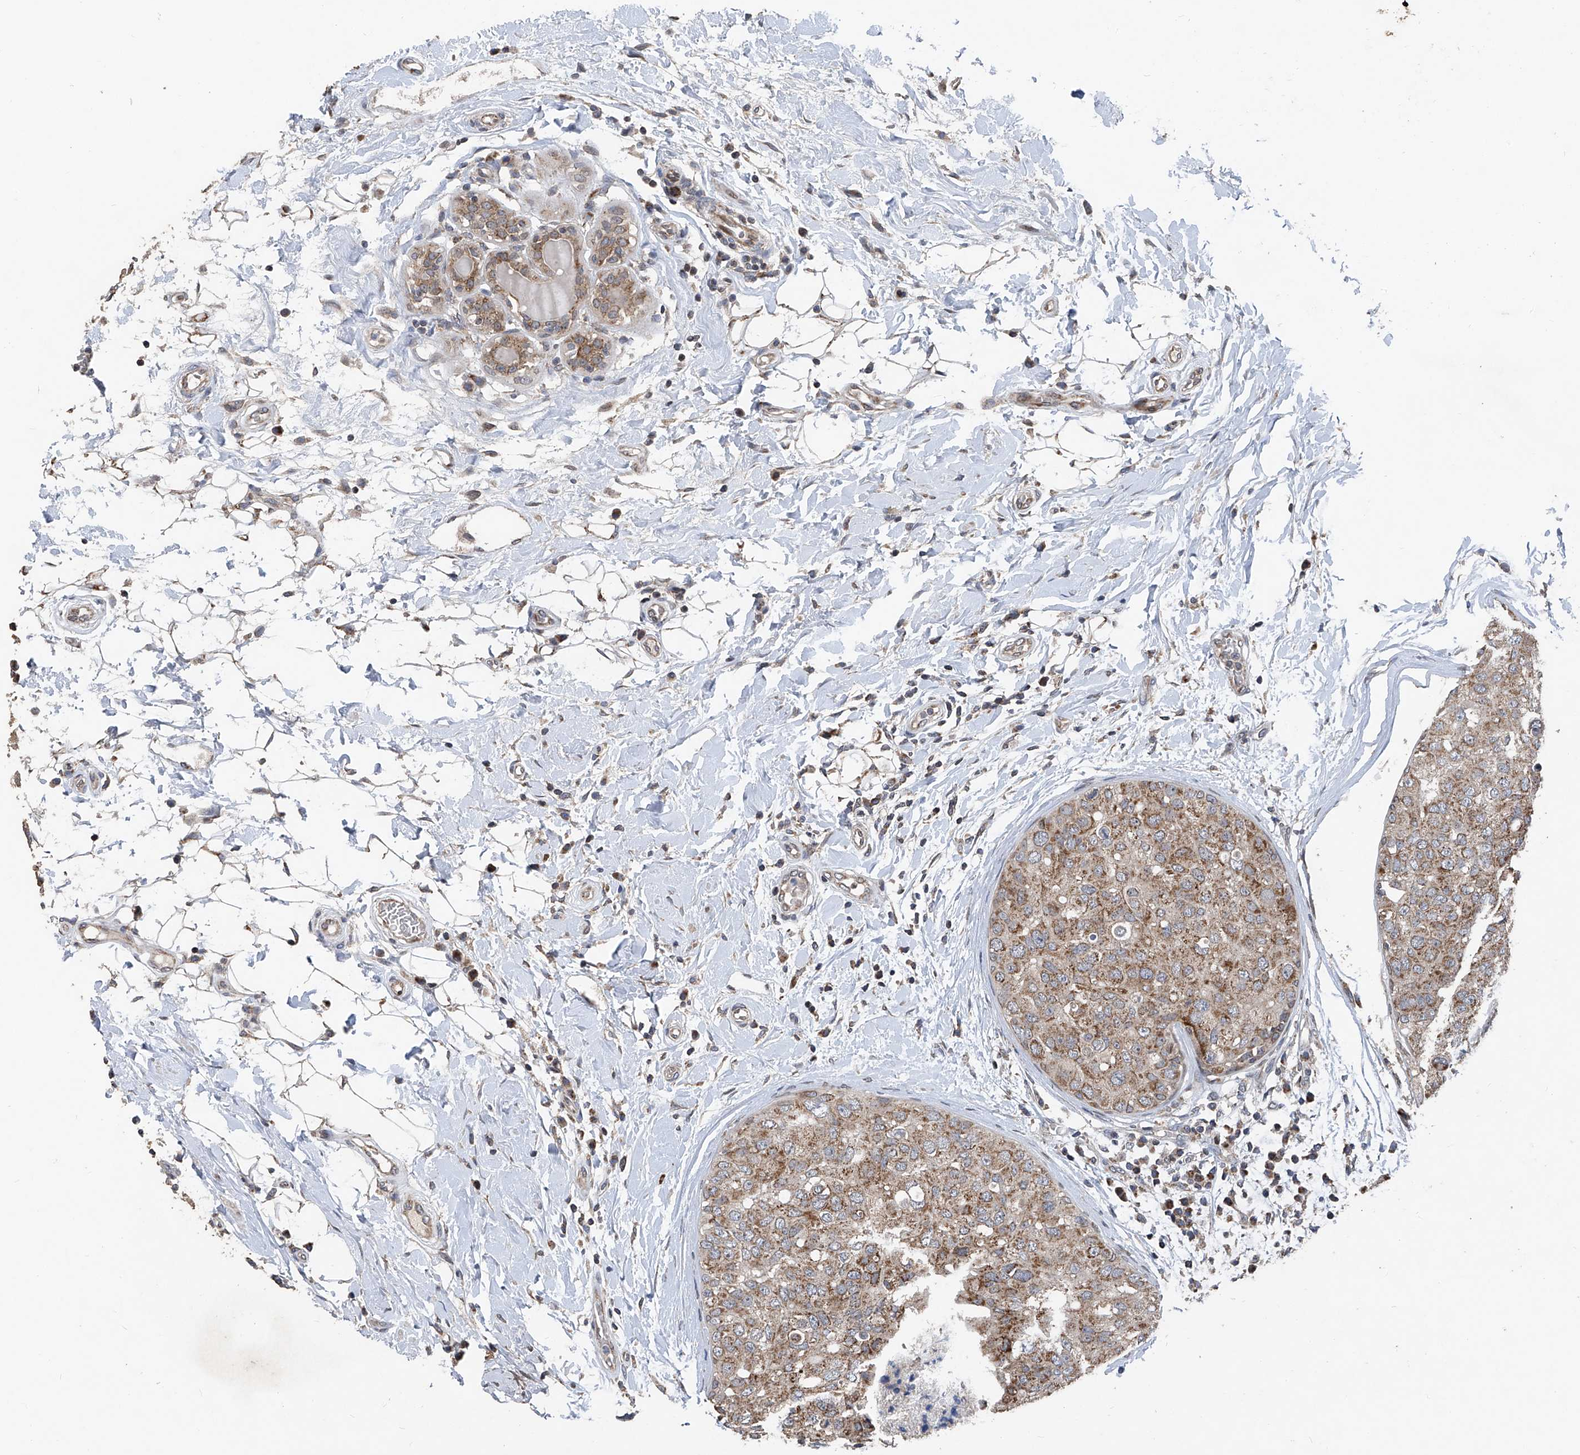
{"staining": {"intensity": "moderate", "quantity": ">75%", "location": "cytoplasmic/membranous"}, "tissue": "breast cancer", "cell_type": "Tumor cells", "image_type": "cancer", "snomed": [{"axis": "morphology", "description": "Duct carcinoma"}, {"axis": "topography", "description": "Breast"}], "caption": "About >75% of tumor cells in invasive ductal carcinoma (breast) demonstrate moderate cytoplasmic/membranous protein expression as visualized by brown immunohistochemical staining.", "gene": "BCKDHB", "patient": {"sex": "female", "age": 27}}